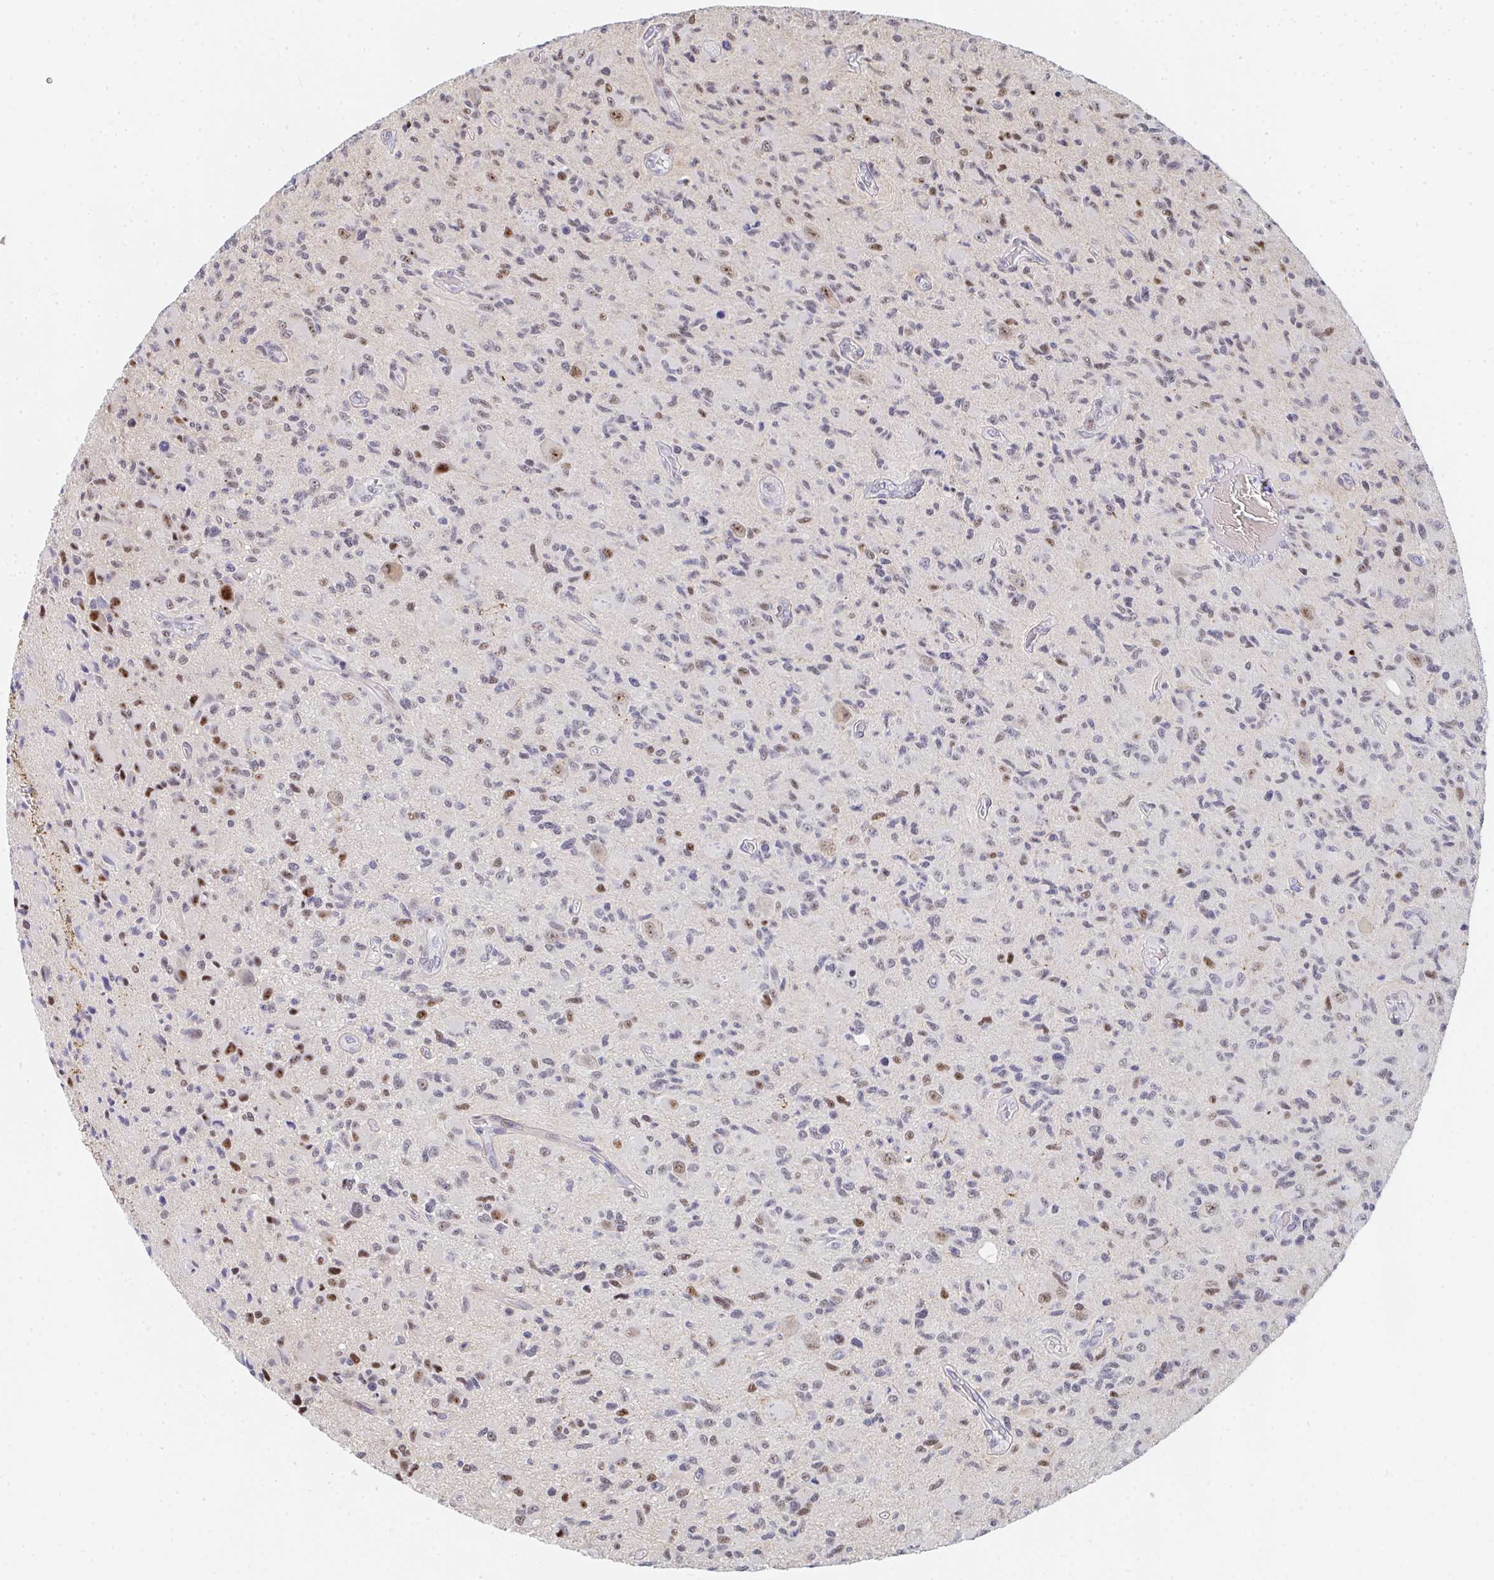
{"staining": {"intensity": "moderate", "quantity": "25%-75%", "location": "nuclear"}, "tissue": "glioma", "cell_type": "Tumor cells", "image_type": "cancer", "snomed": [{"axis": "morphology", "description": "Glioma, malignant, High grade"}, {"axis": "topography", "description": "Brain"}], "caption": "Immunohistochemistry (IHC) (DAB (3,3'-diaminobenzidine)) staining of human glioma shows moderate nuclear protein positivity in approximately 25%-75% of tumor cells.", "gene": "ZIC3", "patient": {"sex": "female", "age": 65}}